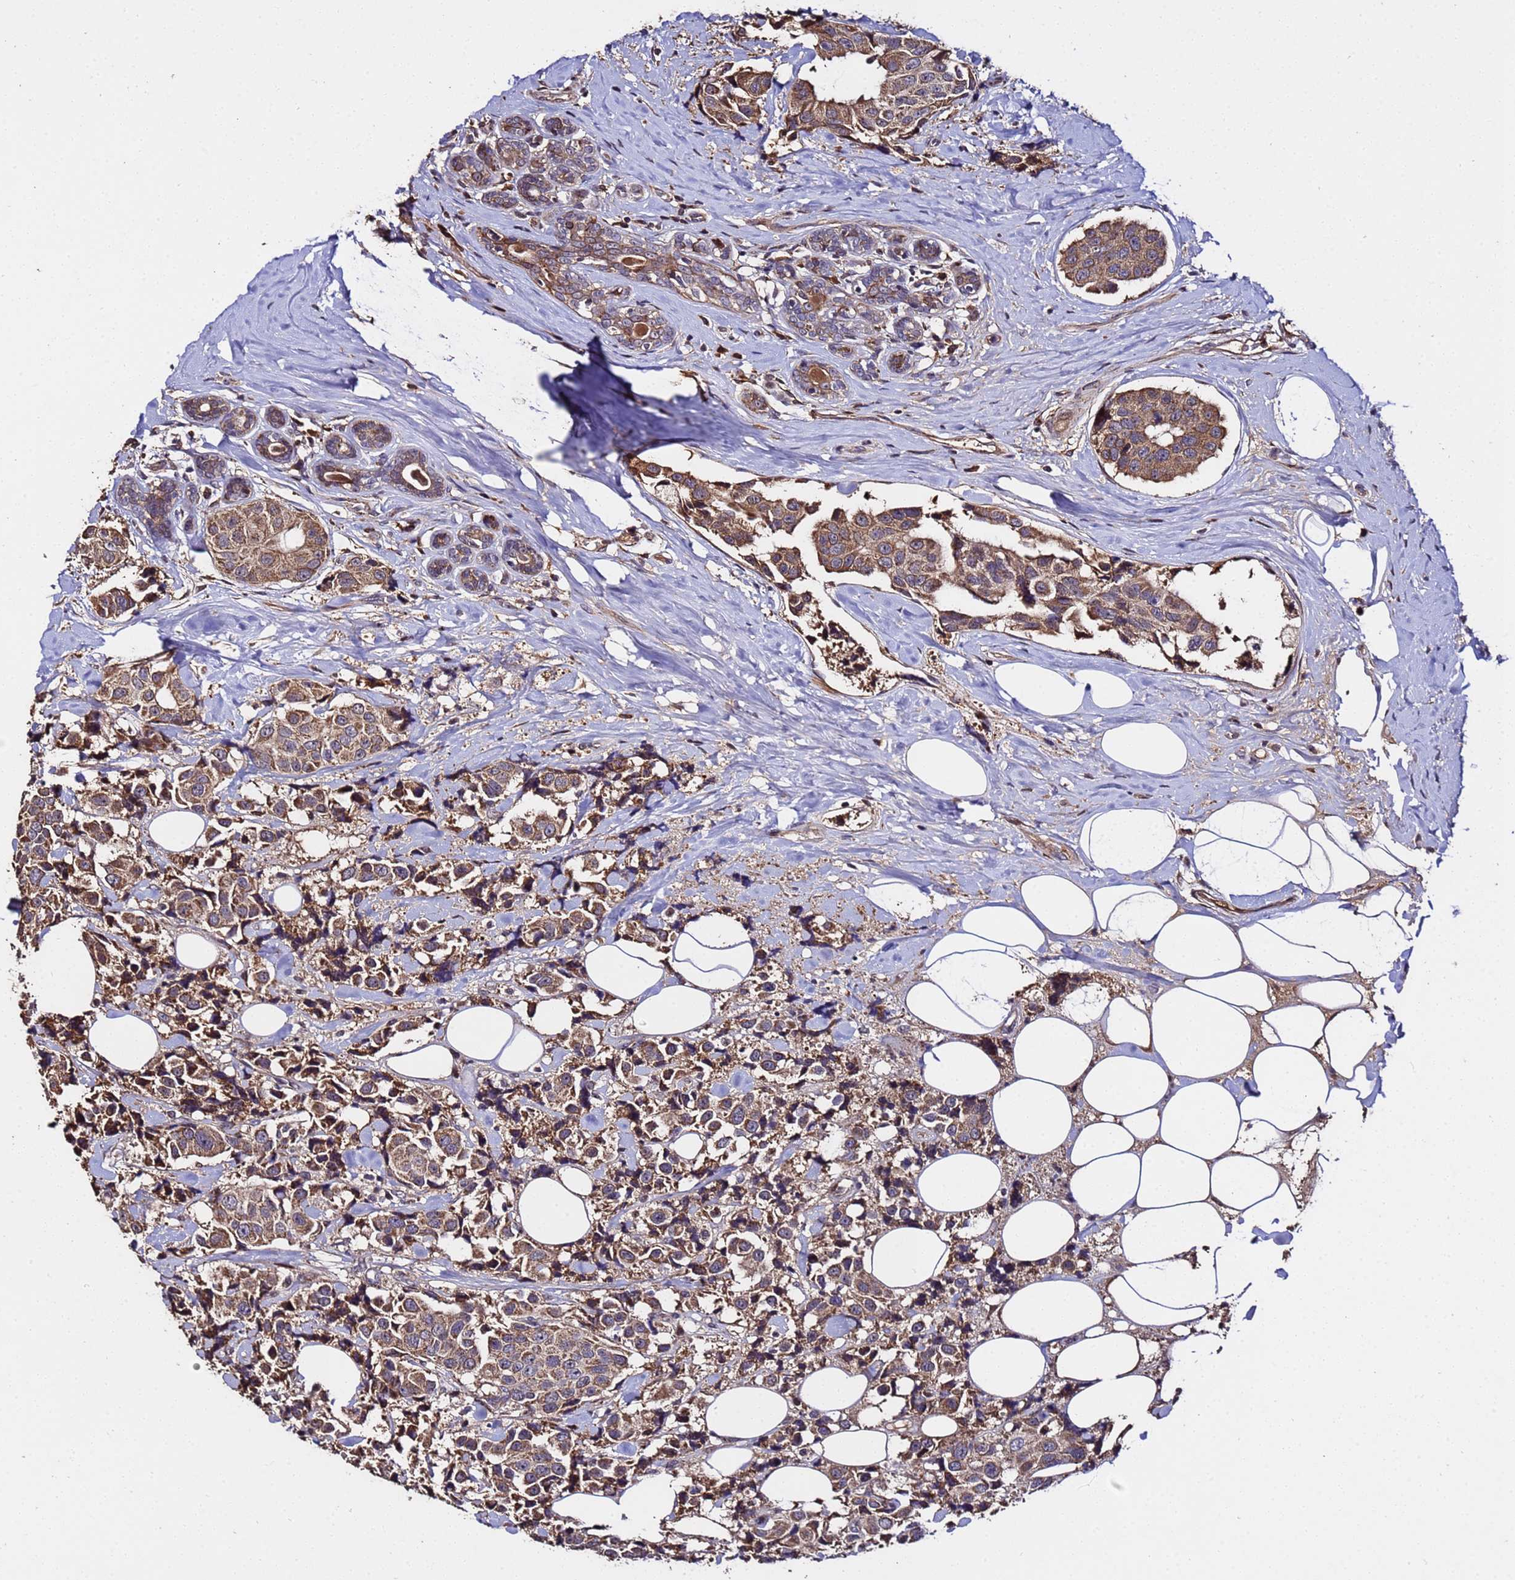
{"staining": {"intensity": "moderate", "quantity": ">75%", "location": "cytoplasmic/membranous"}, "tissue": "breast cancer", "cell_type": "Tumor cells", "image_type": "cancer", "snomed": [{"axis": "morphology", "description": "Normal tissue, NOS"}, {"axis": "morphology", "description": "Duct carcinoma"}, {"axis": "topography", "description": "Breast"}], "caption": "Invasive ductal carcinoma (breast) tissue shows moderate cytoplasmic/membranous expression in about >75% of tumor cells, visualized by immunohistochemistry. The staining is performed using DAB (3,3'-diaminobenzidine) brown chromogen to label protein expression. The nuclei are counter-stained blue using hematoxylin.", "gene": "WNK4", "patient": {"sex": "female", "age": 39}}